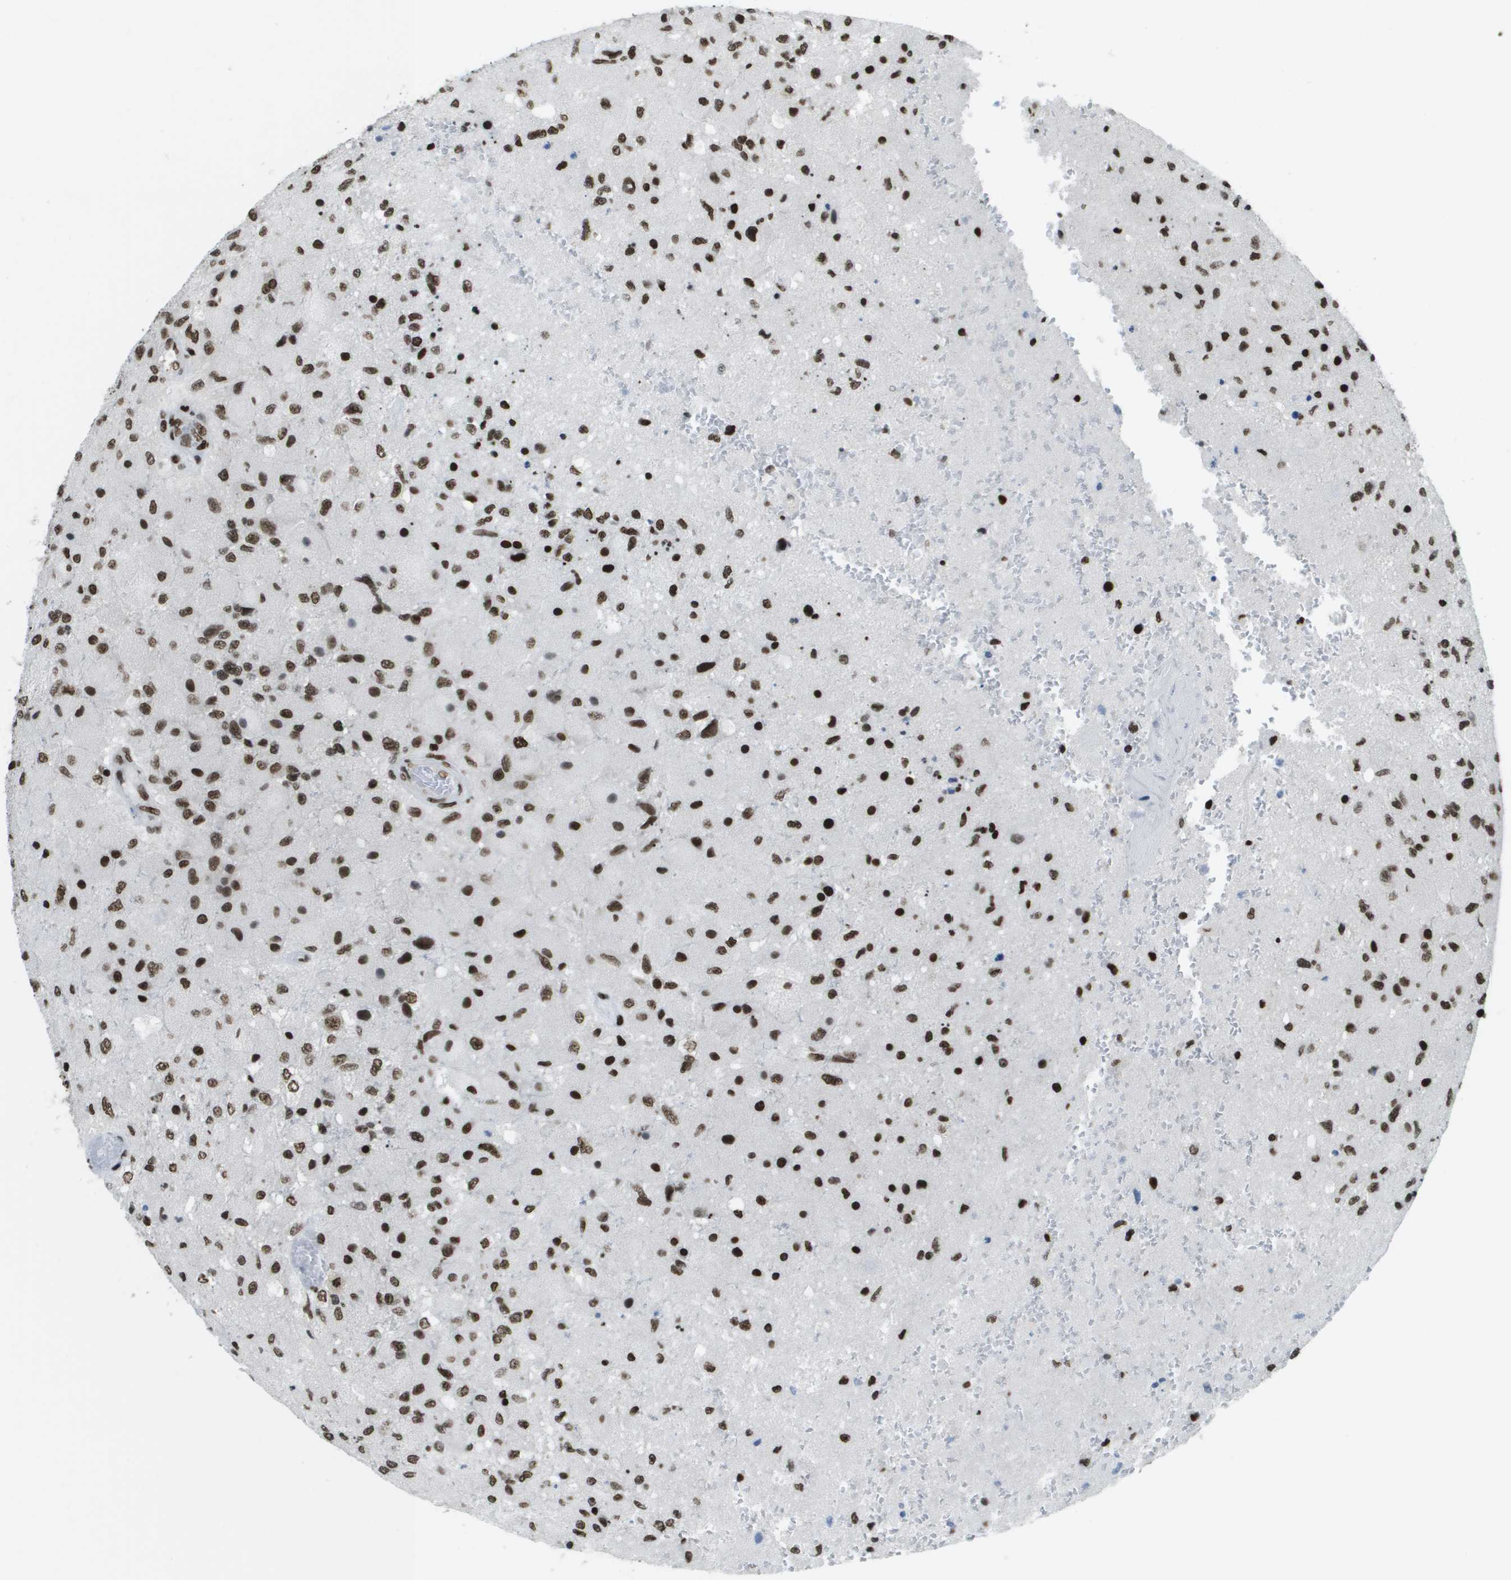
{"staining": {"intensity": "strong", "quantity": ">75%", "location": "nuclear"}, "tissue": "glioma", "cell_type": "Tumor cells", "image_type": "cancer", "snomed": [{"axis": "morphology", "description": "Normal tissue, NOS"}, {"axis": "morphology", "description": "Glioma, malignant, High grade"}, {"axis": "topography", "description": "Cerebral cortex"}], "caption": "The micrograph reveals a brown stain indicating the presence of a protein in the nuclear of tumor cells in glioma.", "gene": "GLYR1", "patient": {"sex": "male", "age": 77}}